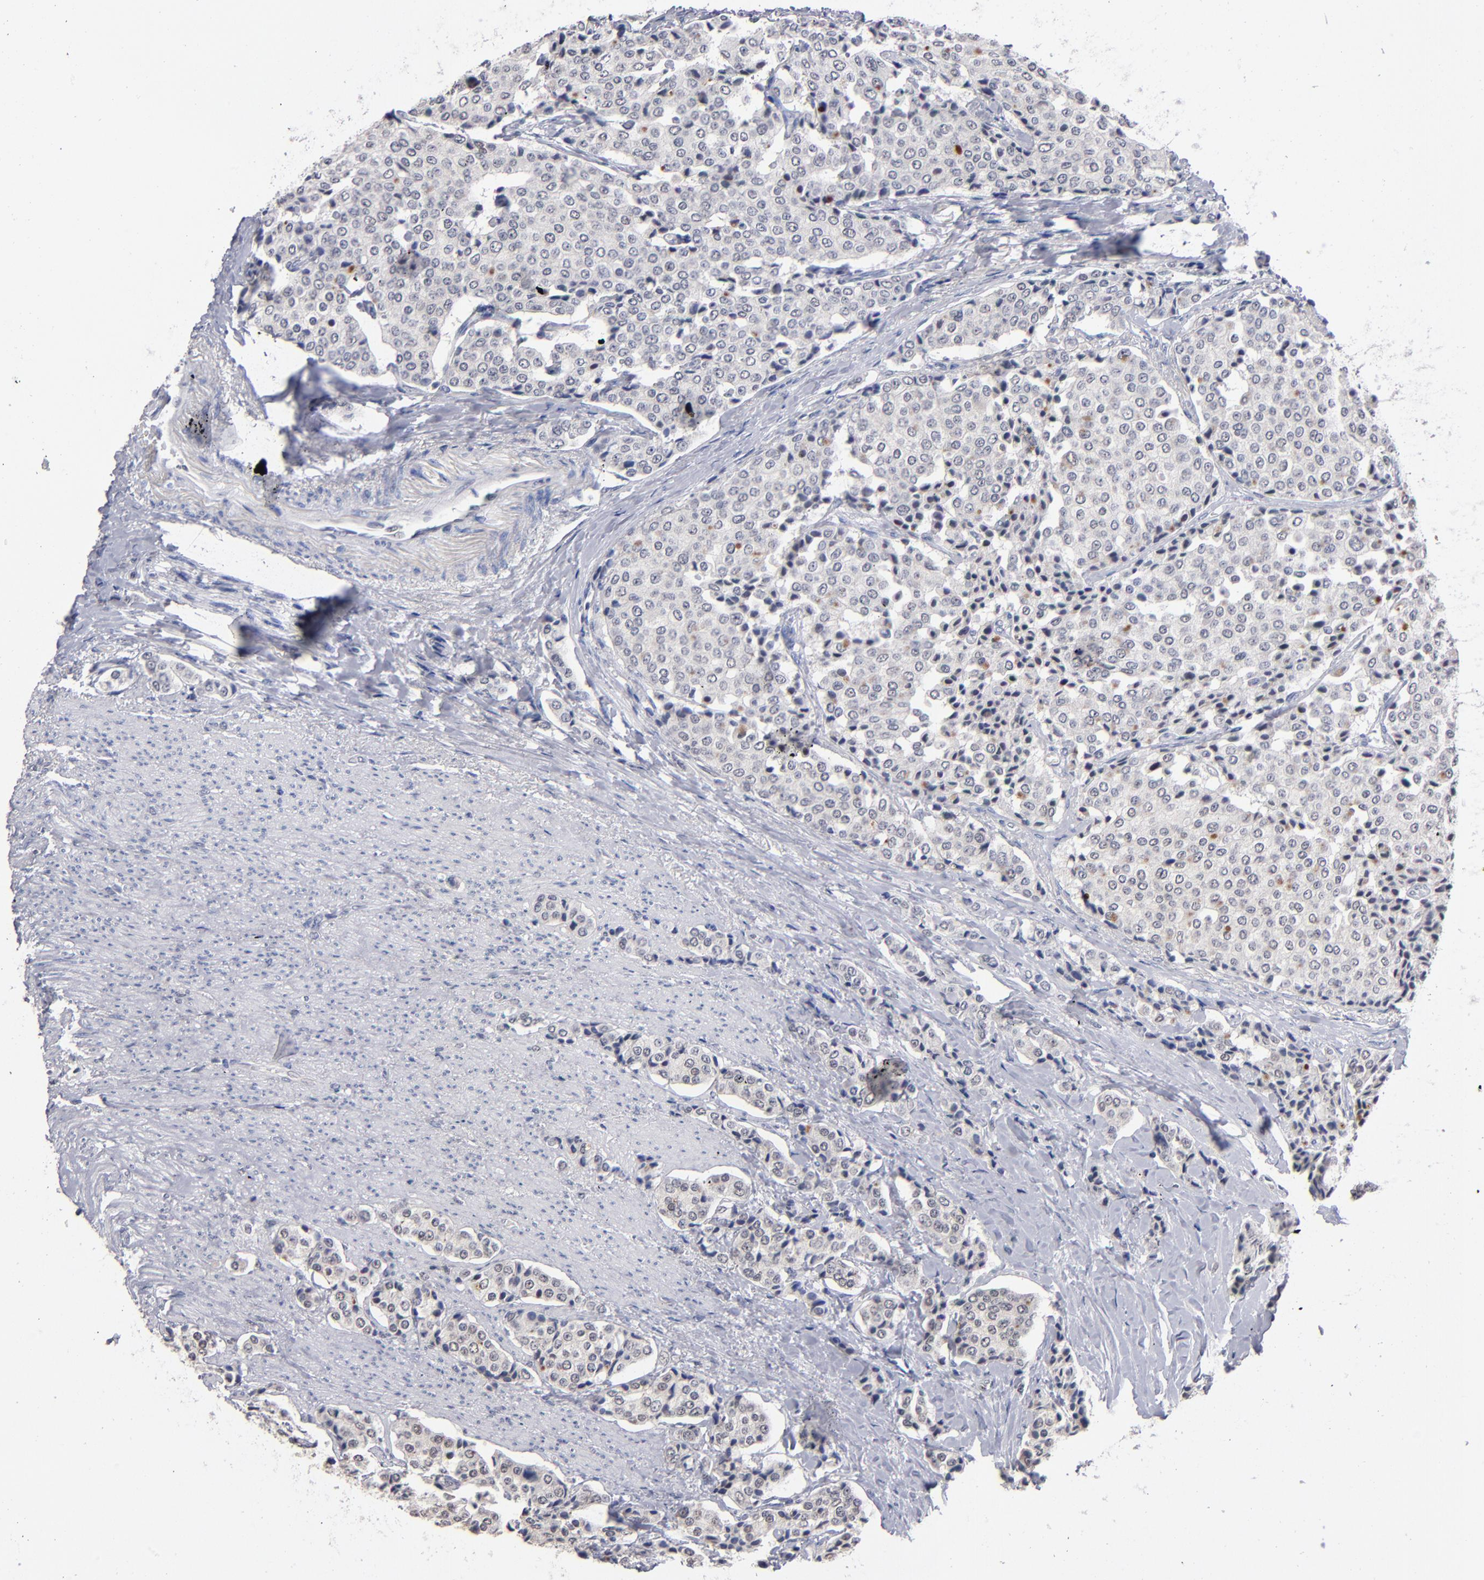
{"staining": {"intensity": "weak", "quantity": "<25%", "location": "cytoplasmic/membranous"}, "tissue": "carcinoid", "cell_type": "Tumor cells", "image_type": "cancer", "snomed": [{"axis": "morphology", "description": "Carcinoid, malignant, NOS"}, {"axis": "topography", "description": "Colon"}], "caption": "Protein analysis of carcinoid (malignant) displays no significant staining in tumor cells.", "gene": "MN1", "patient": {"sex": "female", "age": 61}}